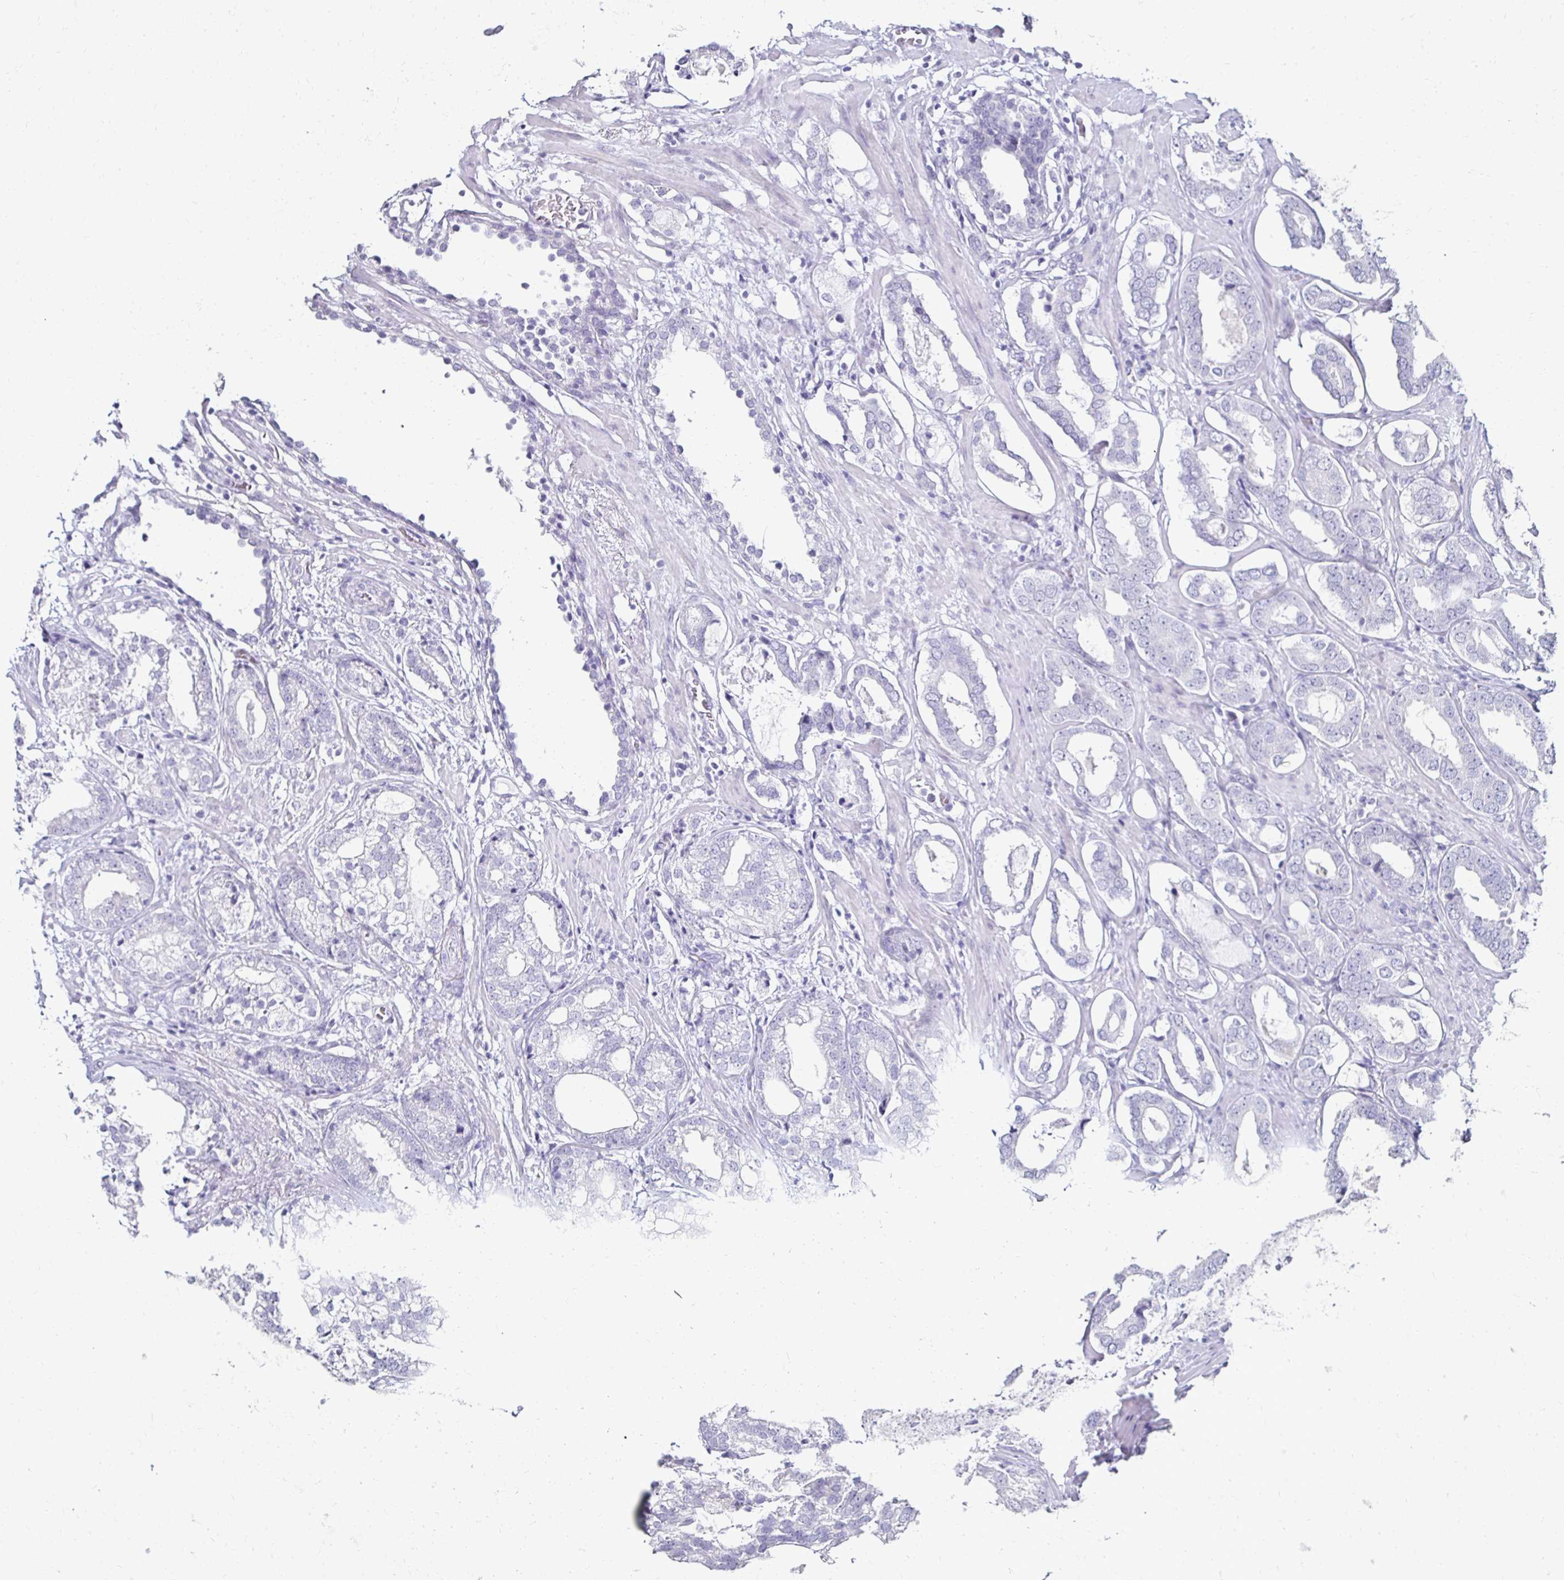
{"staining": {"intensity": "negative", "quantity": "none", "location": "none"}, "tissue": "prostate cancer", "cell_type": "Tumor cells", "image_type": "cancer", "snomed": [{"axis": "morphology", "description": "Adenocarcinoma, High grade"}, {"axis": "topography", "description": "Prostate"}], "caption": "There is no significant staining in tumor cells of prostate high-grade adenocarcinoma.", "gene": "TOMM34", "patient": {"sex": "male", "age": 75}}